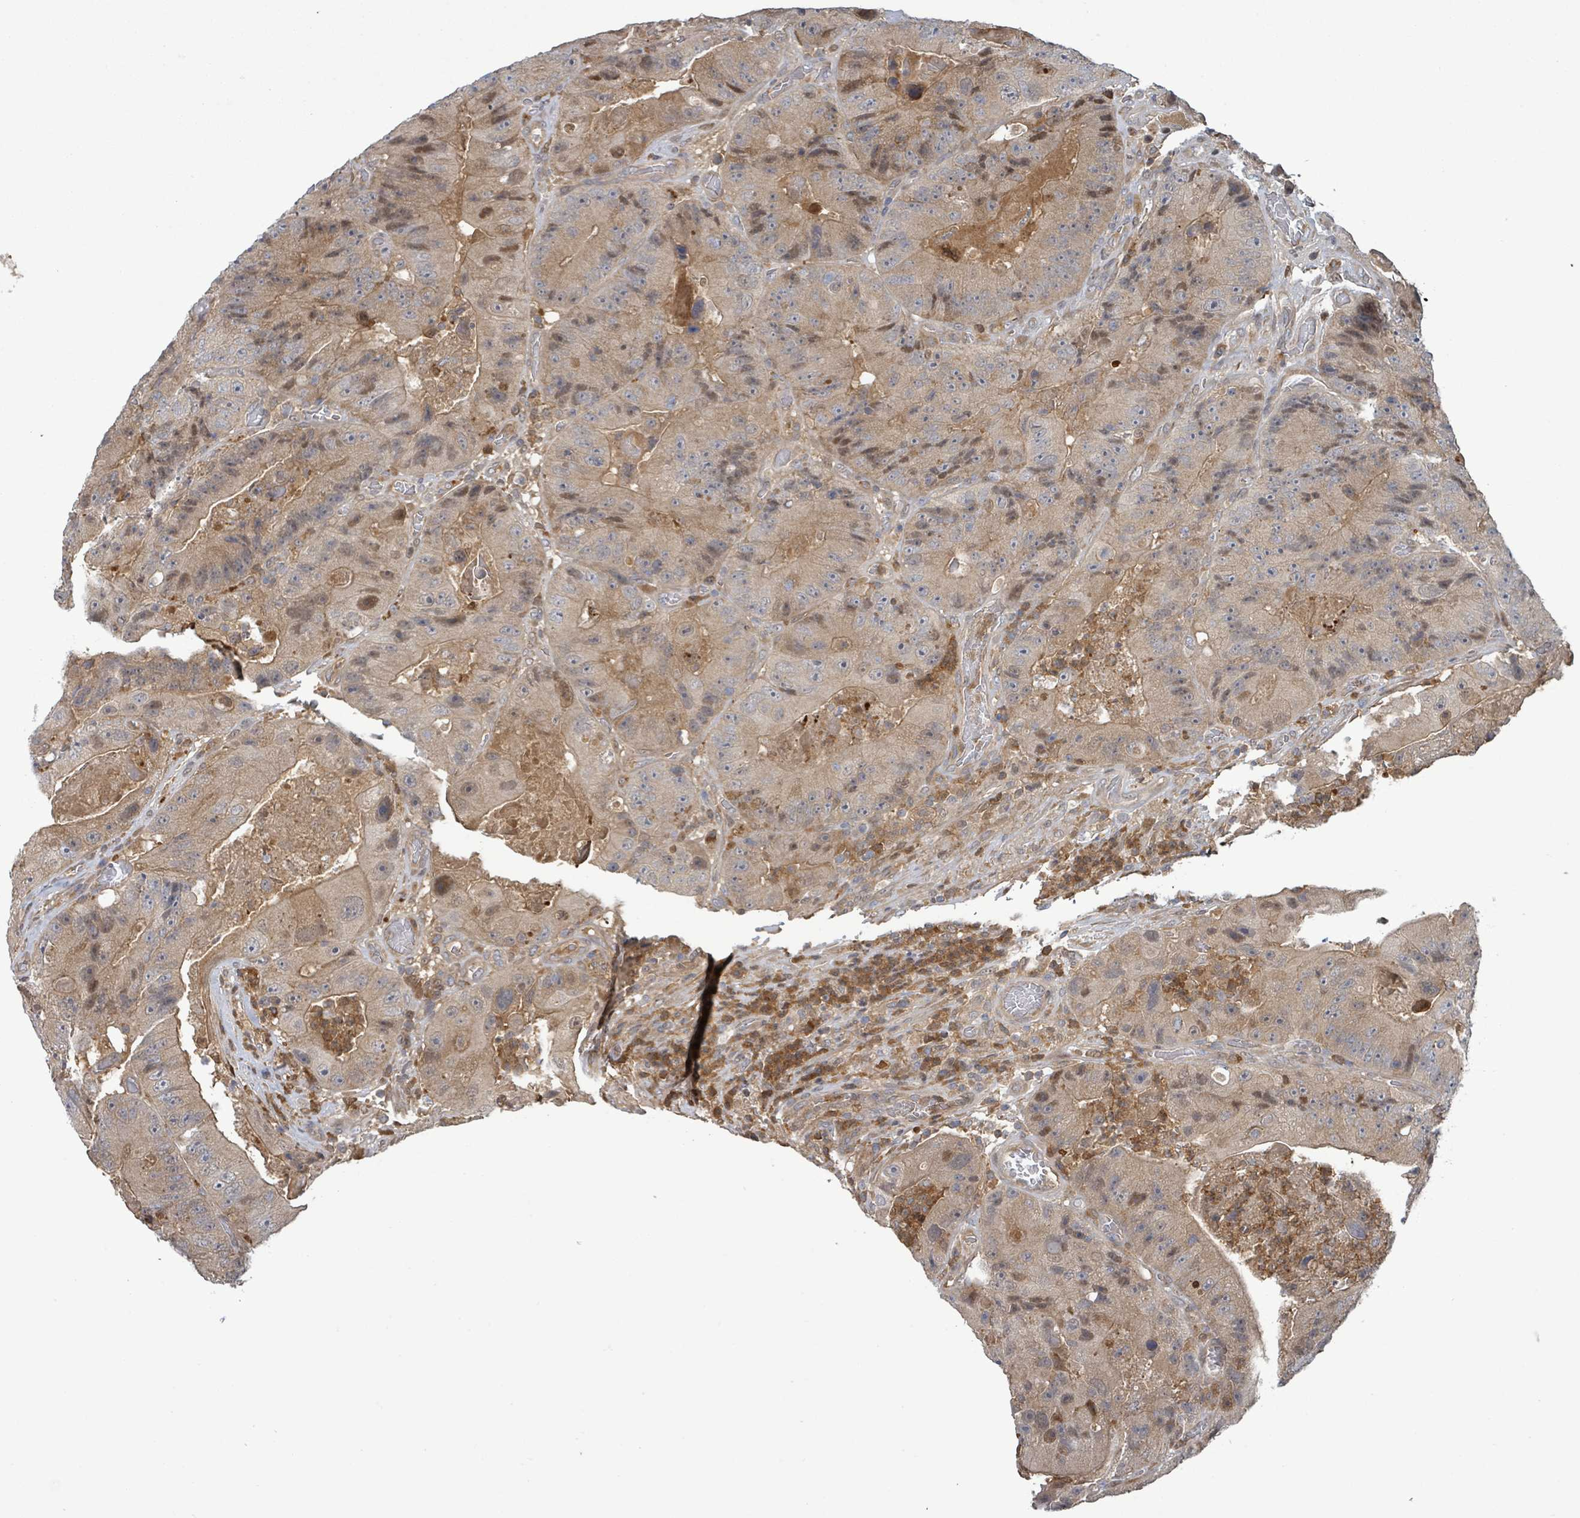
{"staining": {"intensity": "weak", "quantity": ">75%", "location": "cytoplasmic/membranous"}, "tissue": "colorectal cancer", "cell_type": "Tumor cells", "image_type": "cancer", "snomed": [{"axis": "morphology", "description": "Adenocarcinoma, NOS"}, {"axis": "topography", "description": "Colon"}], "caption": "DAB immunohistochemical staining of colorectal cancer (adenocarcinoma) exhibits weak cytoplasmic/membranous protein expression in about >75% of tumor cells.", "gene": "PGAM1", "patient": {"sex": "female", "age": 86}}